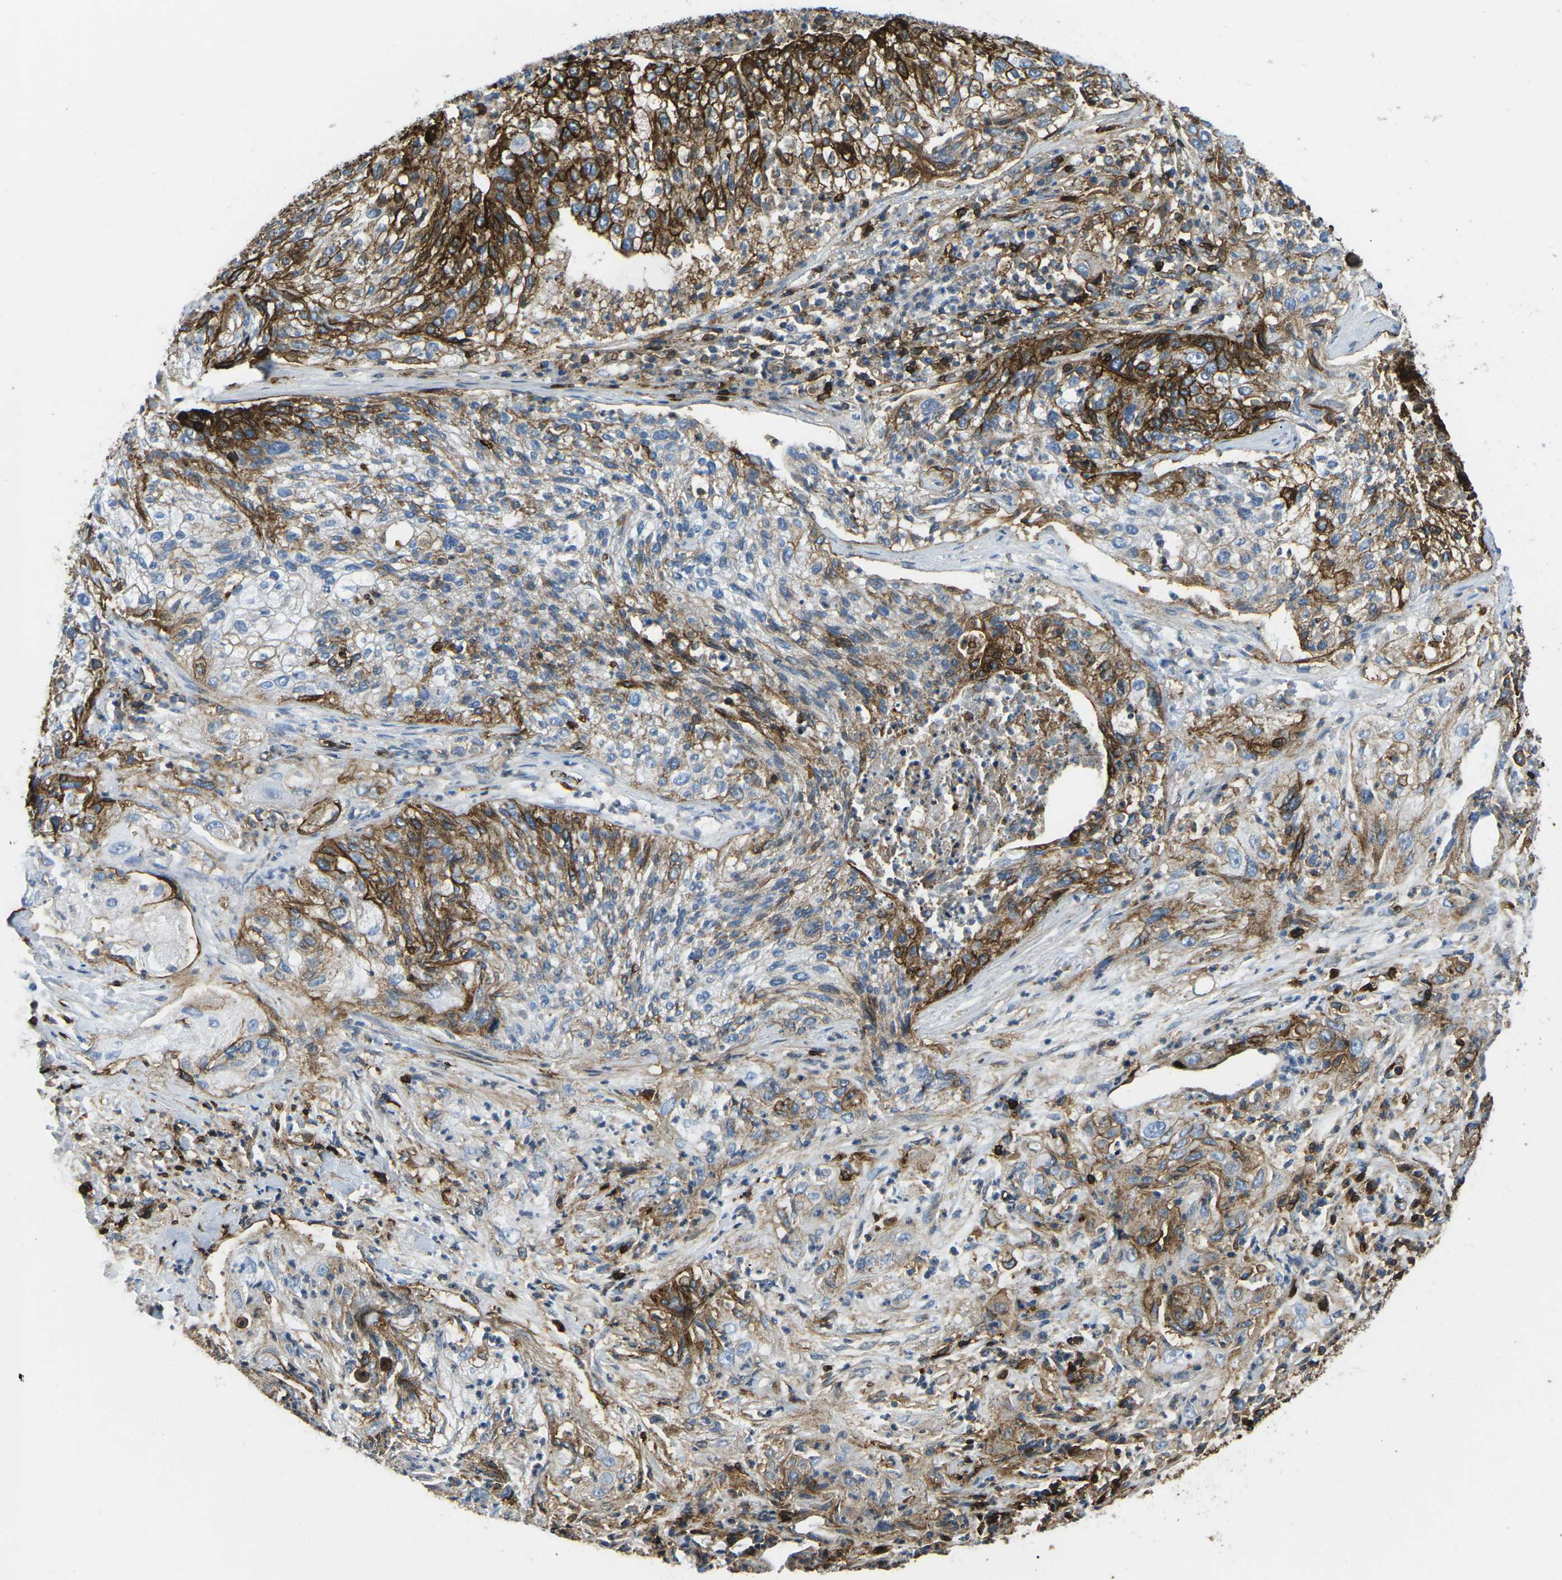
{"staining": {"intensity": "moderate", "quantity": "25%-75%", "location": "cytoplasmic/membranous"}, "tissue": "lung cancer", "cell_type": "Tumor cells", "image_type": "cancer", "snomed": [{"axis": "morphology", "description": "Inflammation, NOS"}, {"axis": "morphology", "description": "Squamous cell carcinoma, NOS"}, {"axis": "topography", "description": "Lymph node"}, {"axis": "topography", "description": "Soft tissue"}, {"axis": "topography", "description": "Lung"}], "caption": "Immunohistochemistry (IHC) histopathology image of neoplastic tissue: human lung cancer (squamous cell carcinoma) stained using IHC displays medium levels of moderate protein expression localized specifically in the cytoplasmic/membranous of tumor cells, appearing as a cytoplasmic/membranous brown color.", "gene": "HLA-B", "patient": {"sex": "male", "age": 66}}